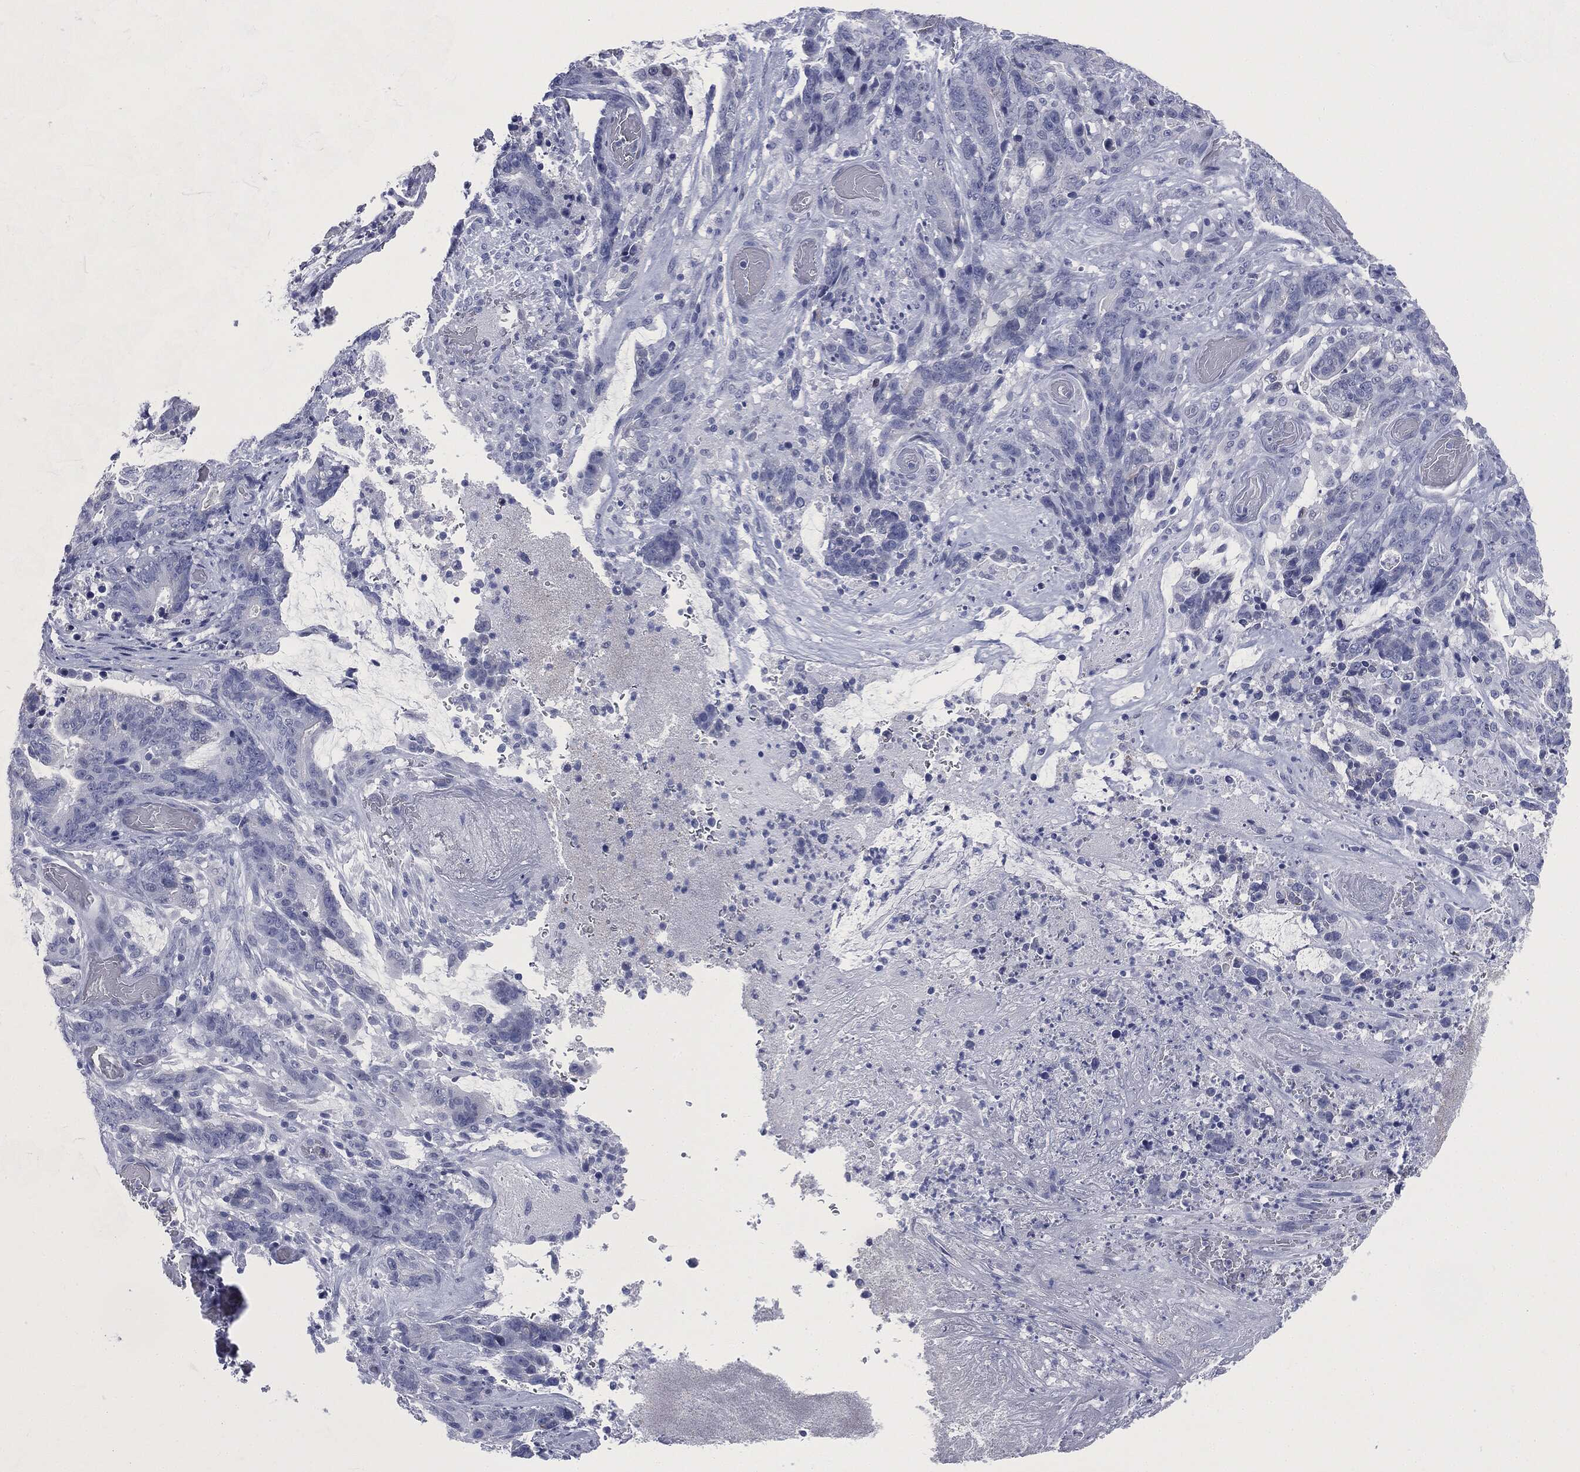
{"staining": {"intensity": "negative", "quantity": "none", "location": "none"}, "tissue": "stomach cancer", "cell_type": "Tumor cells", "image_type": "cancer", "snomed": [{"axis": "morphology", "description": "Normal tissue, NOS"}, {"axis": "morphology", "description": "Adenocarcinoma, NOS"}, {"axis": "topography", "description": "Stomach"}], "caption": "Protein analysis of stomach adenocarcinoma demonstrates no significant positivity in tumor cells.", "gene": "ATP2A1", "patient": {"sex": "female", "age": 64}}